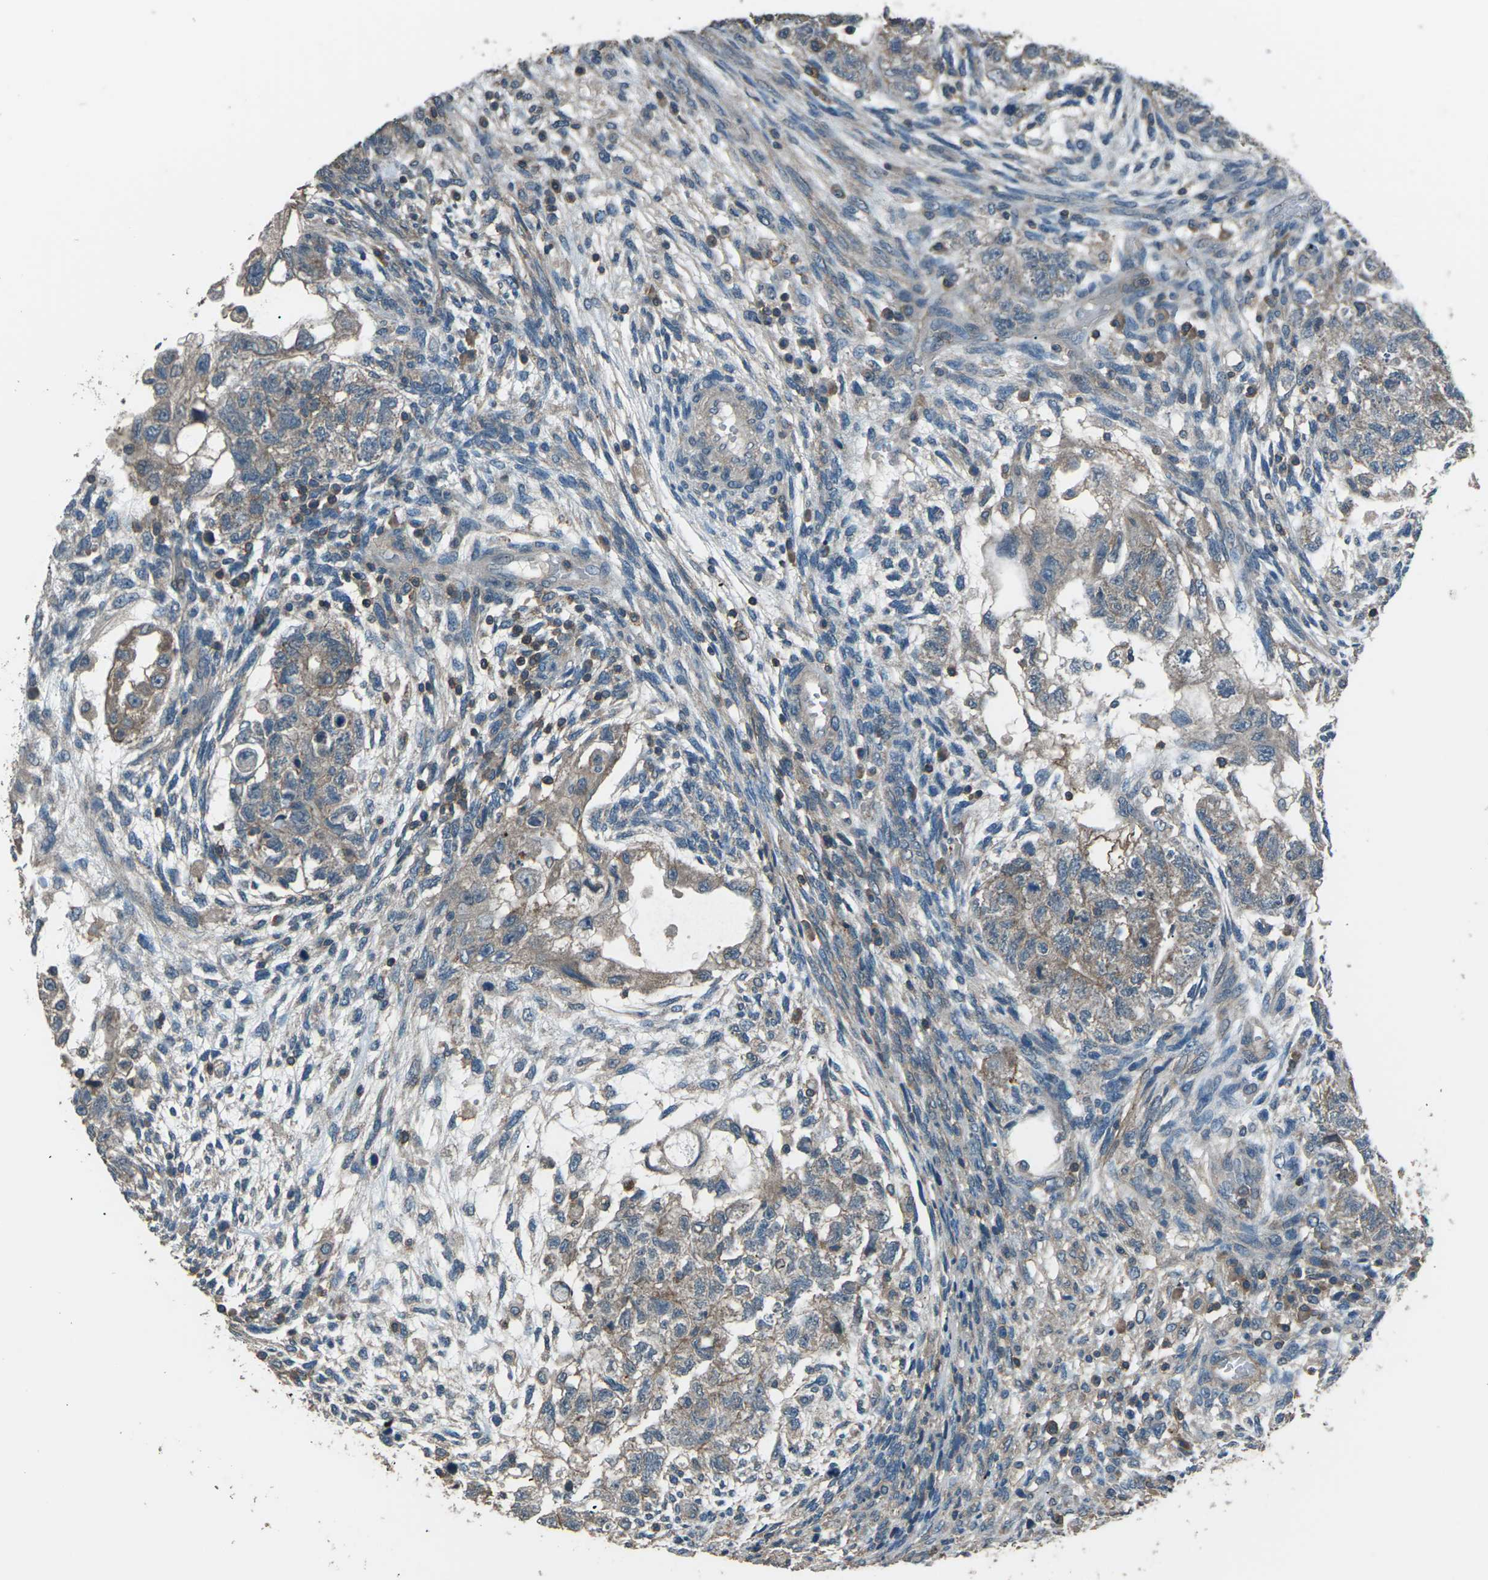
{"staining": {"intensity": "weak", "quantity": ">75%", "location": "cytoplasmic/membranous"}, "tissue": "testis cancer", "cell_type": "Tumor cells", "image_type": "cancer", "snomed": [{"axis": "morphology", "description": "Normal tissue, NOS"}, {"axis": "morphology", "description": "Carcinoma, Embryonal, NOS"}, {"axis": "topography", "description": "Testis"}], "caption": "The immunohistochemical stain labels weak cytoplasmic/membranous positivity in tumor cells of testis cancer (embryonal carcinoma) tissue.", "gene": "CMTM4", "patient": {"sex": "male", "age": 36}}